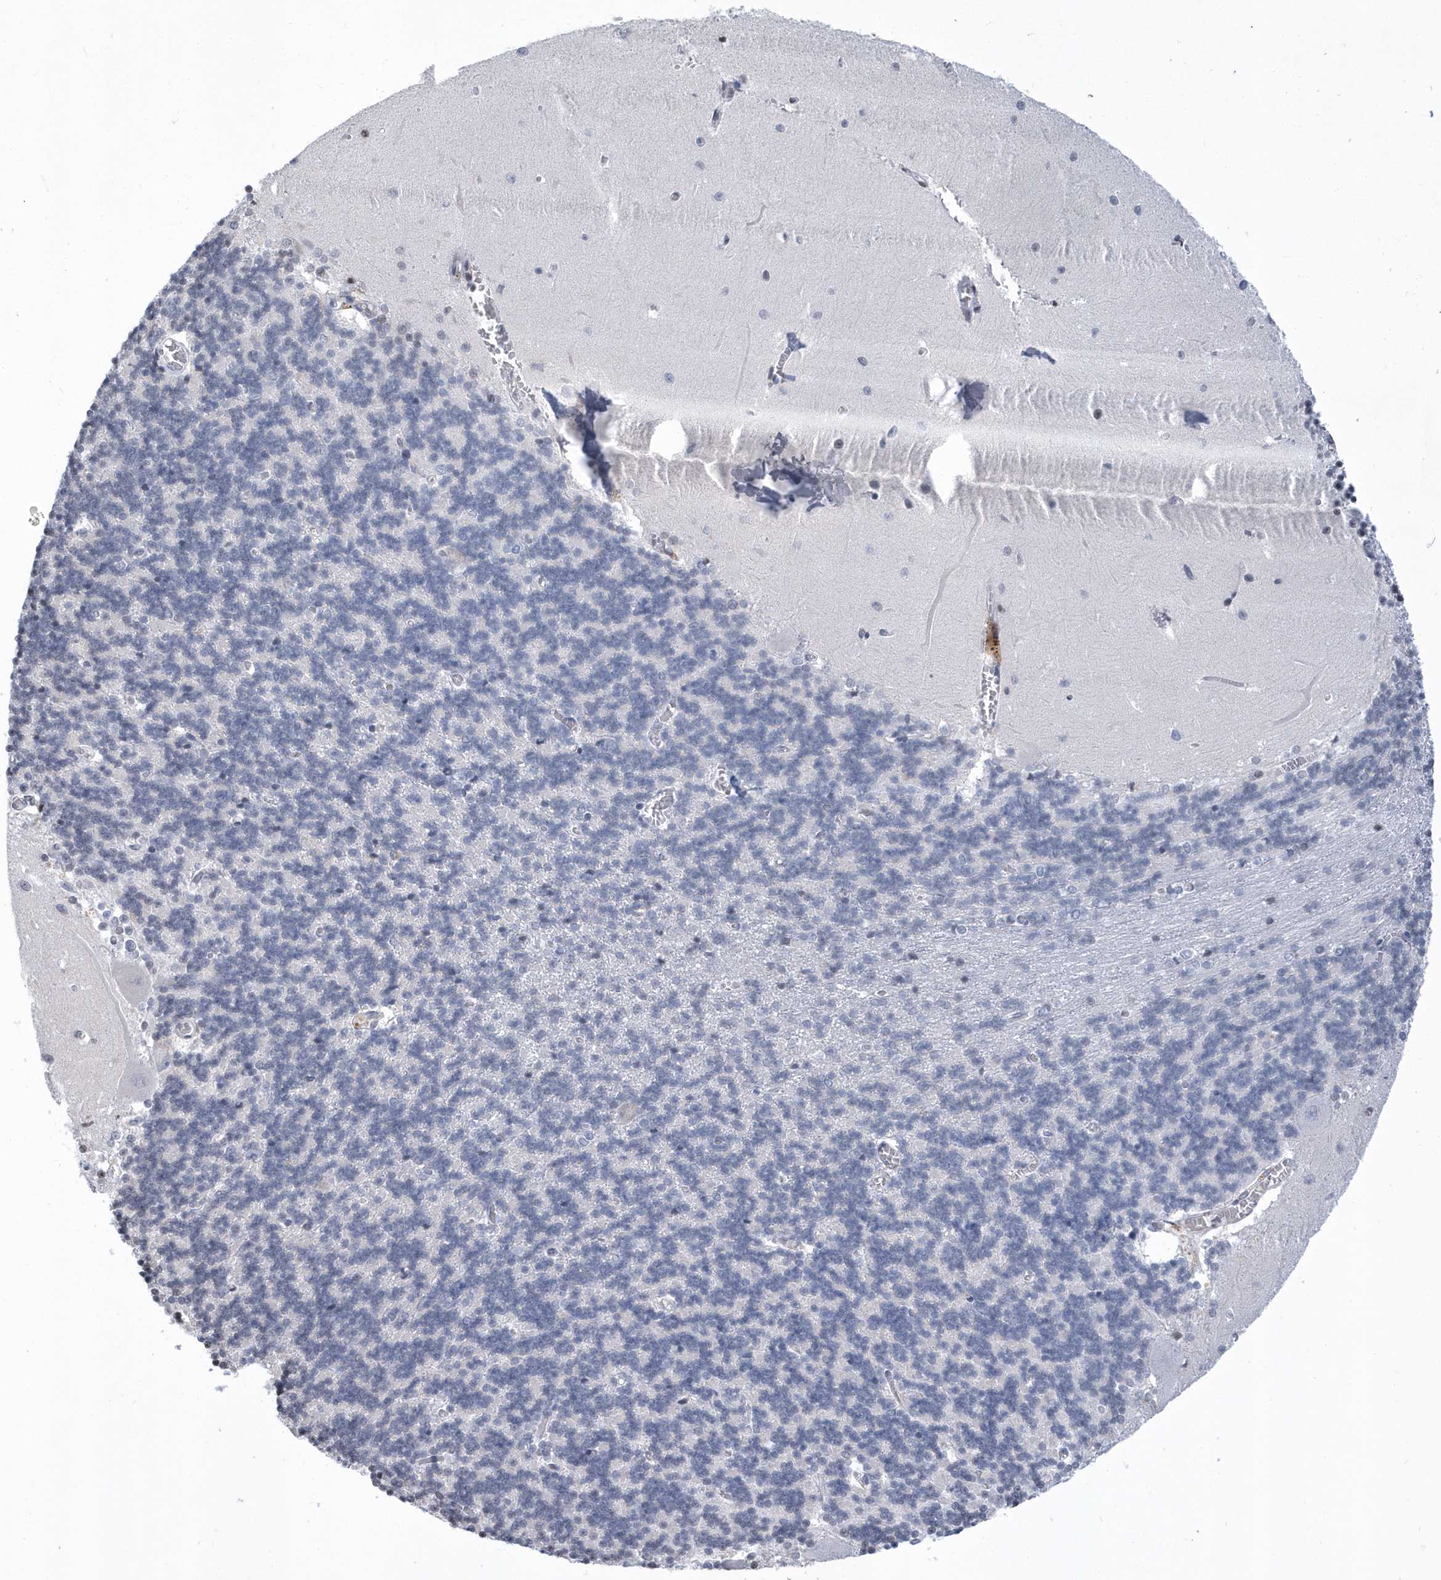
{"staining": {"intensity": "negative", "quantity": "none", "location": "none"}, "tissue": "cerebellum", "cell_type": "Cells in granular layer", "image_type": "normal", "snomed": [{"axis": "morphology", "description": "Normal tissue, NOS"}, {"axis": "topography", "description": "Cerebellum"}], "caption": "This is an immunohistochemistry photomicrograph of normal cerebellum. There is no positivity in cells in granular layer.", "gene": "VWA5B2", "patient": {"sex": "male", "age": 37}}